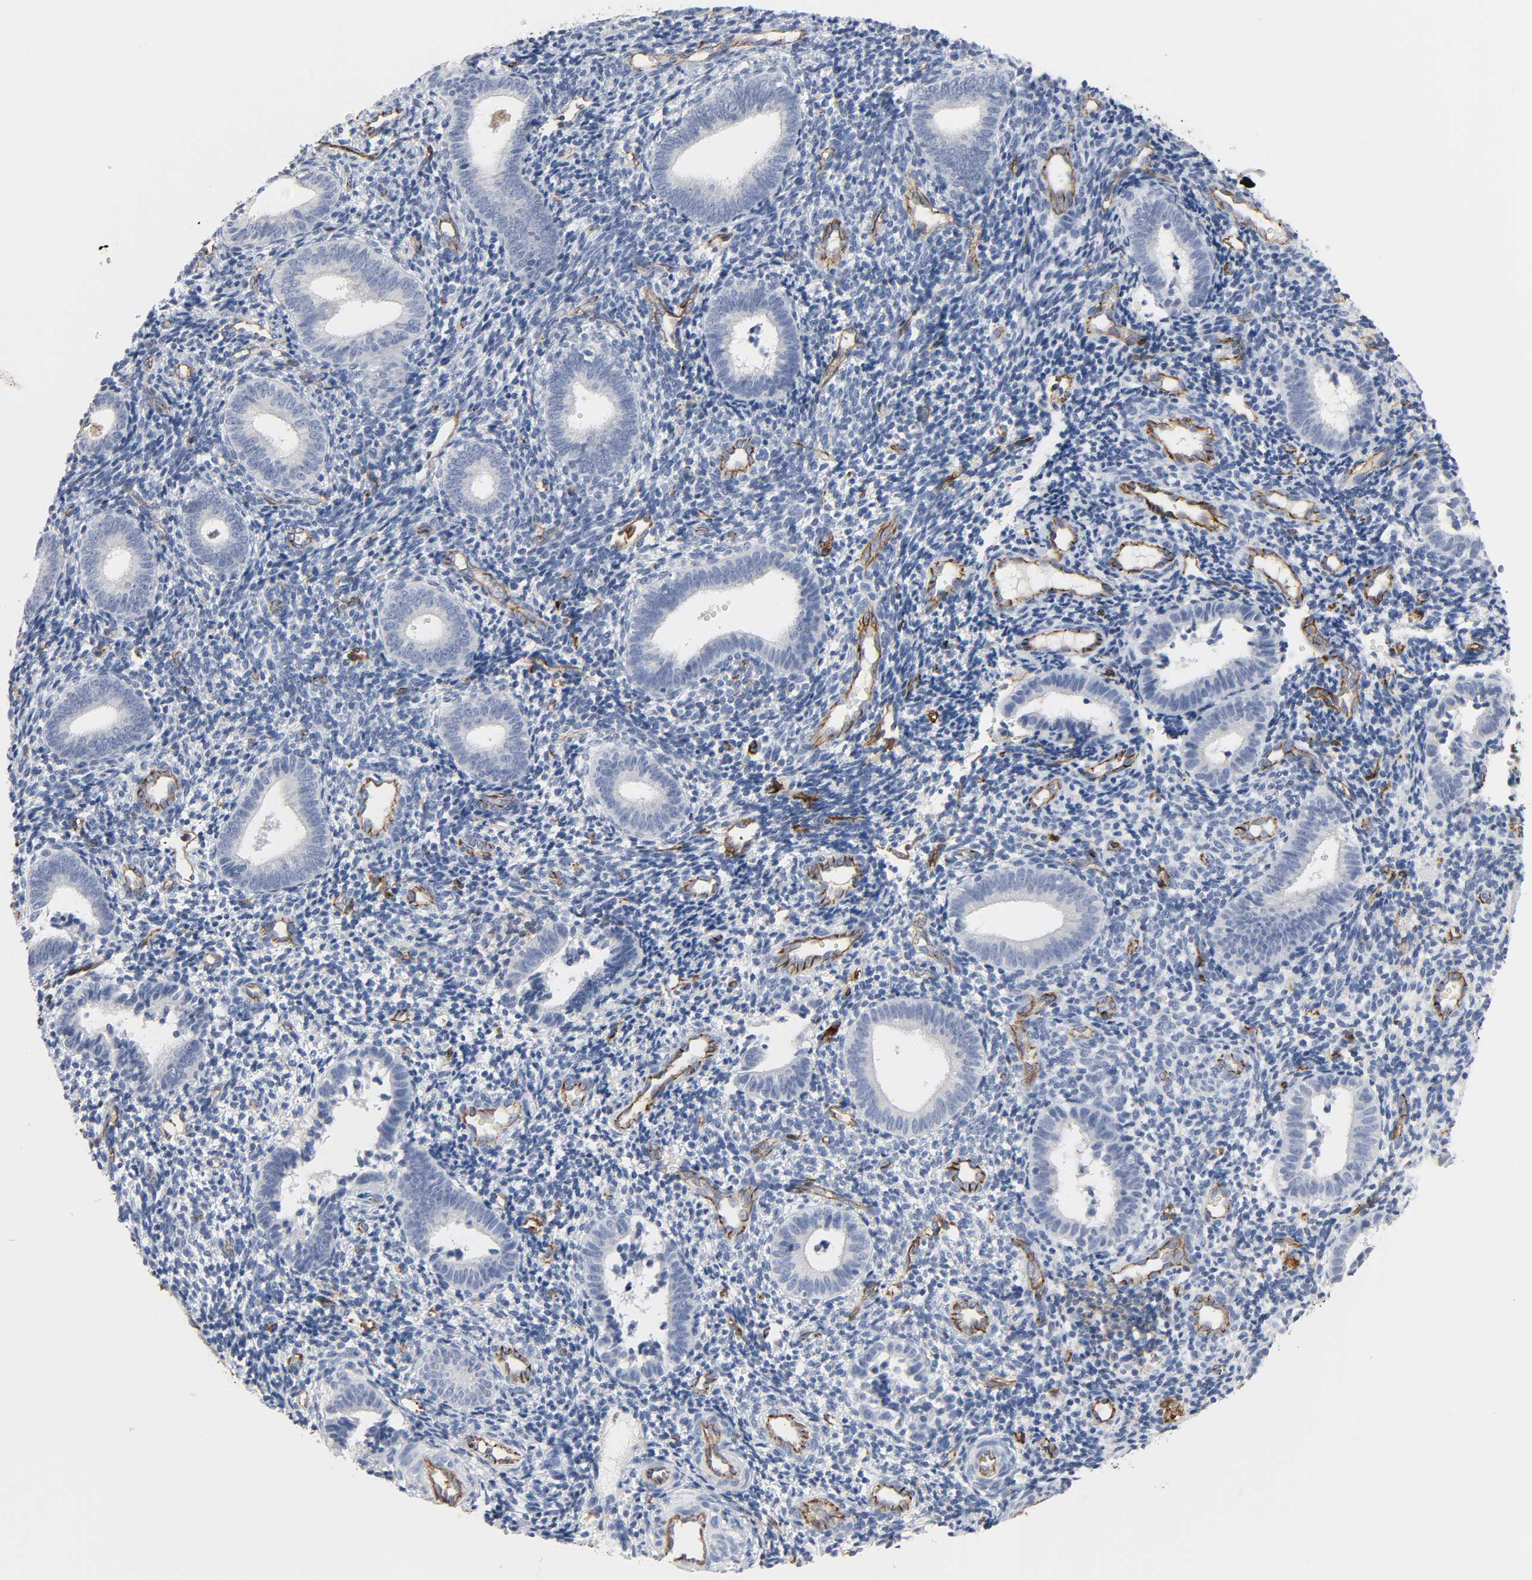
{"staining": {"intensity": "negative", "quantity": "none", "location": "none"}, "tissue": "endometrium", "cell_type": "Cells in endometrial stroma", "image_type": "normal", "snomed": [{"axis": "morphology", "description": "Normal tissue, NOS"}, {"axis": "topography", "description": "Uterus"}, {"axis": "topography", "description": "Endometrium"}], "caption": "This is a photomicrograph of immunohistochemistry (IHC) staining of normal endometrium, which shows no positivity in cells in endometrial stroma. (Stains: DAB (3,3'-diaminobenzidine) immunohistochemistry (IHC) with hematoxylin counter stain, Microscopy: brightfield microscopy at high magnification).", "gene": "PECAM1", "patient": {"sex": "female", "age": 33}}